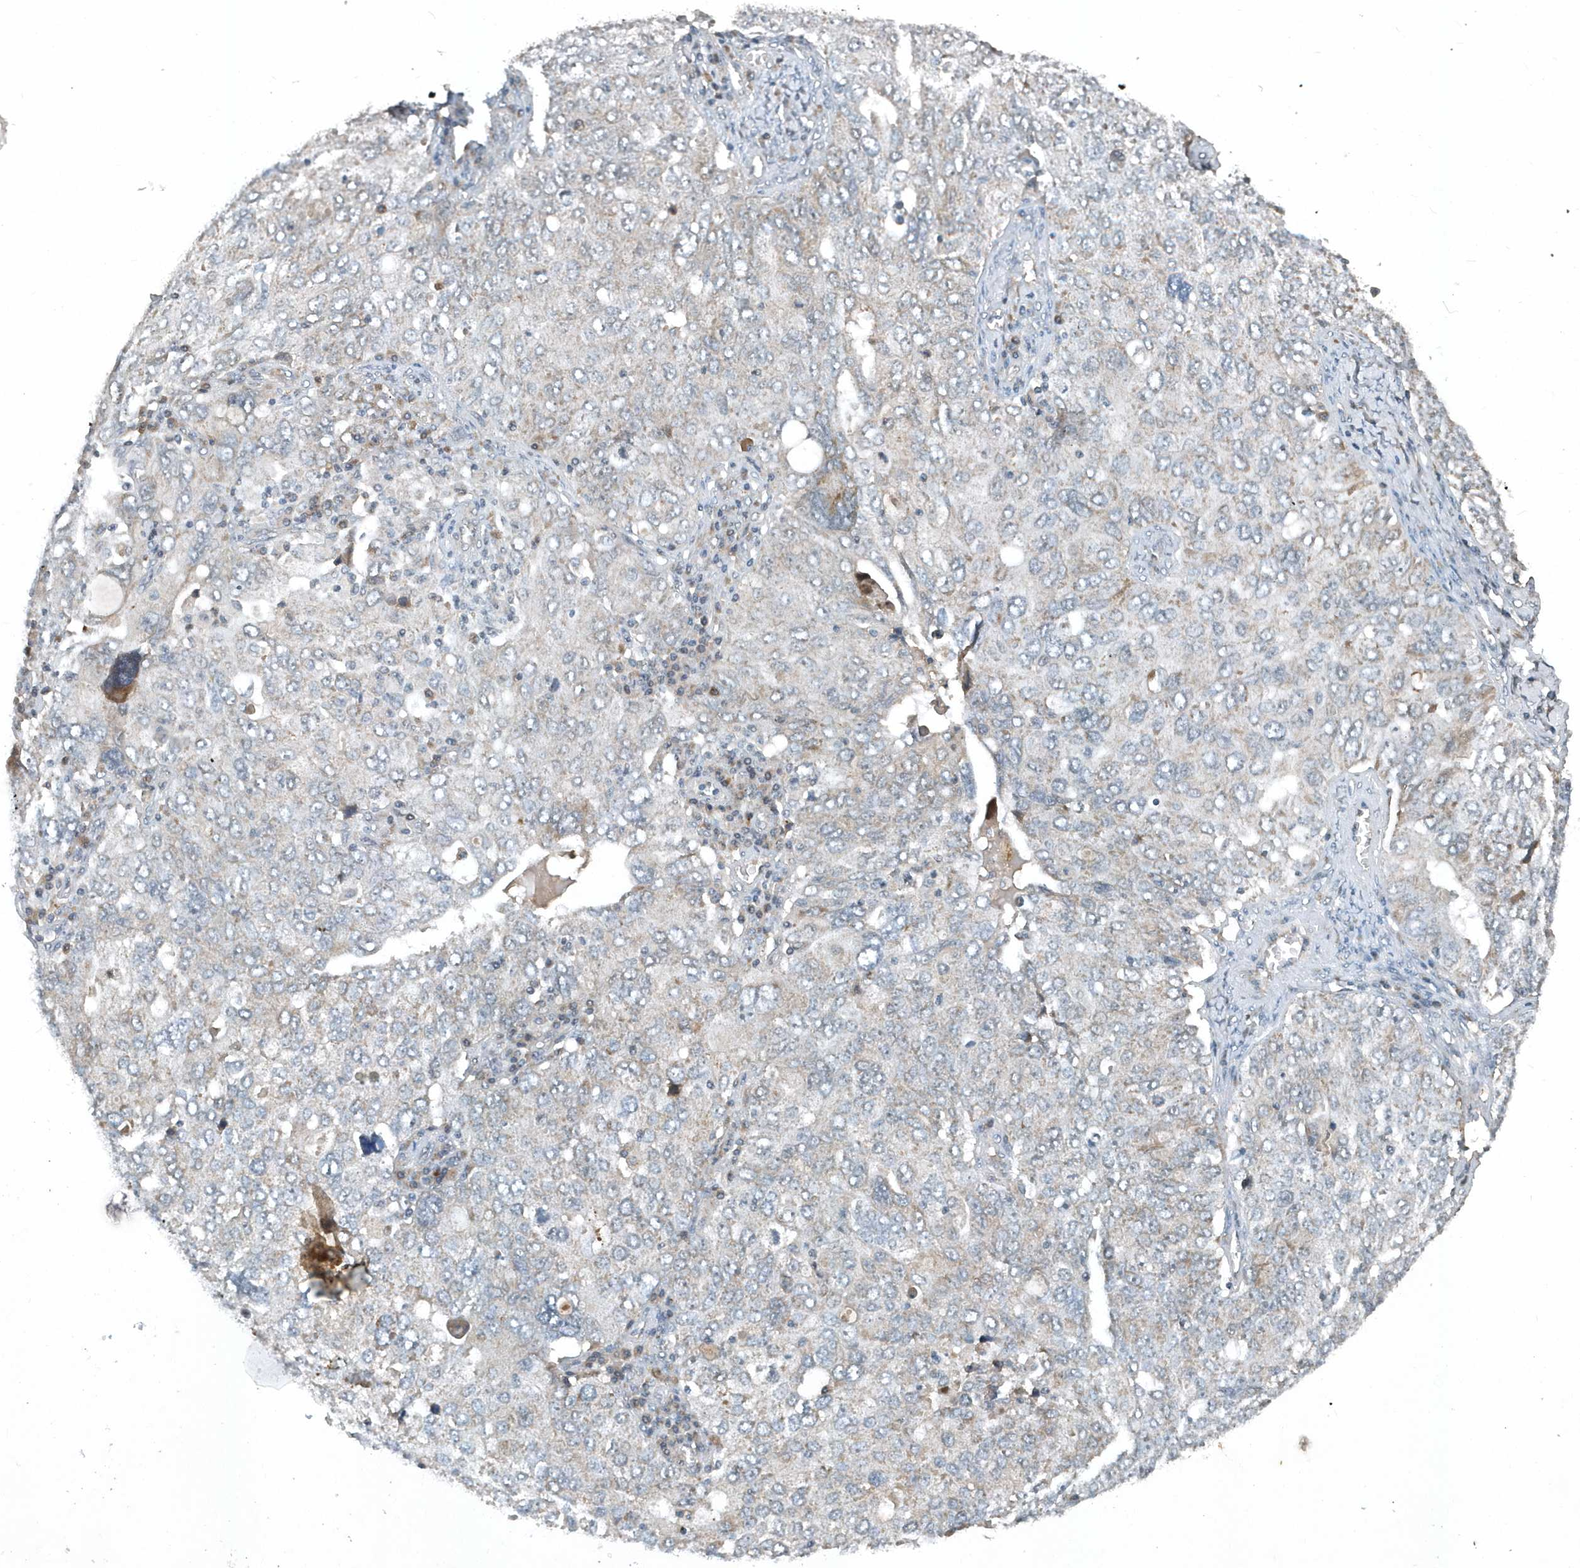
{"staining": {"intensity": "negative", "quantity": "none", "location": "none"}, "tissue": "ovarian cancer", "cell_type": "Tumor cells", "image_type": "cancer", "snomed": [{"axis": "morphology", "description": "Carcinoma, endometroid"}, {"axis": "topography", "description": "Ovary"}], "caption": "High power microscopy micrograph of an immunohistochemistry (IHC) image of ovarian endometroid carcinoma, revealing no significant expression in tumor cells.", "gene": "SCFD2", "patient": {"sex": "female", "age": 62}}